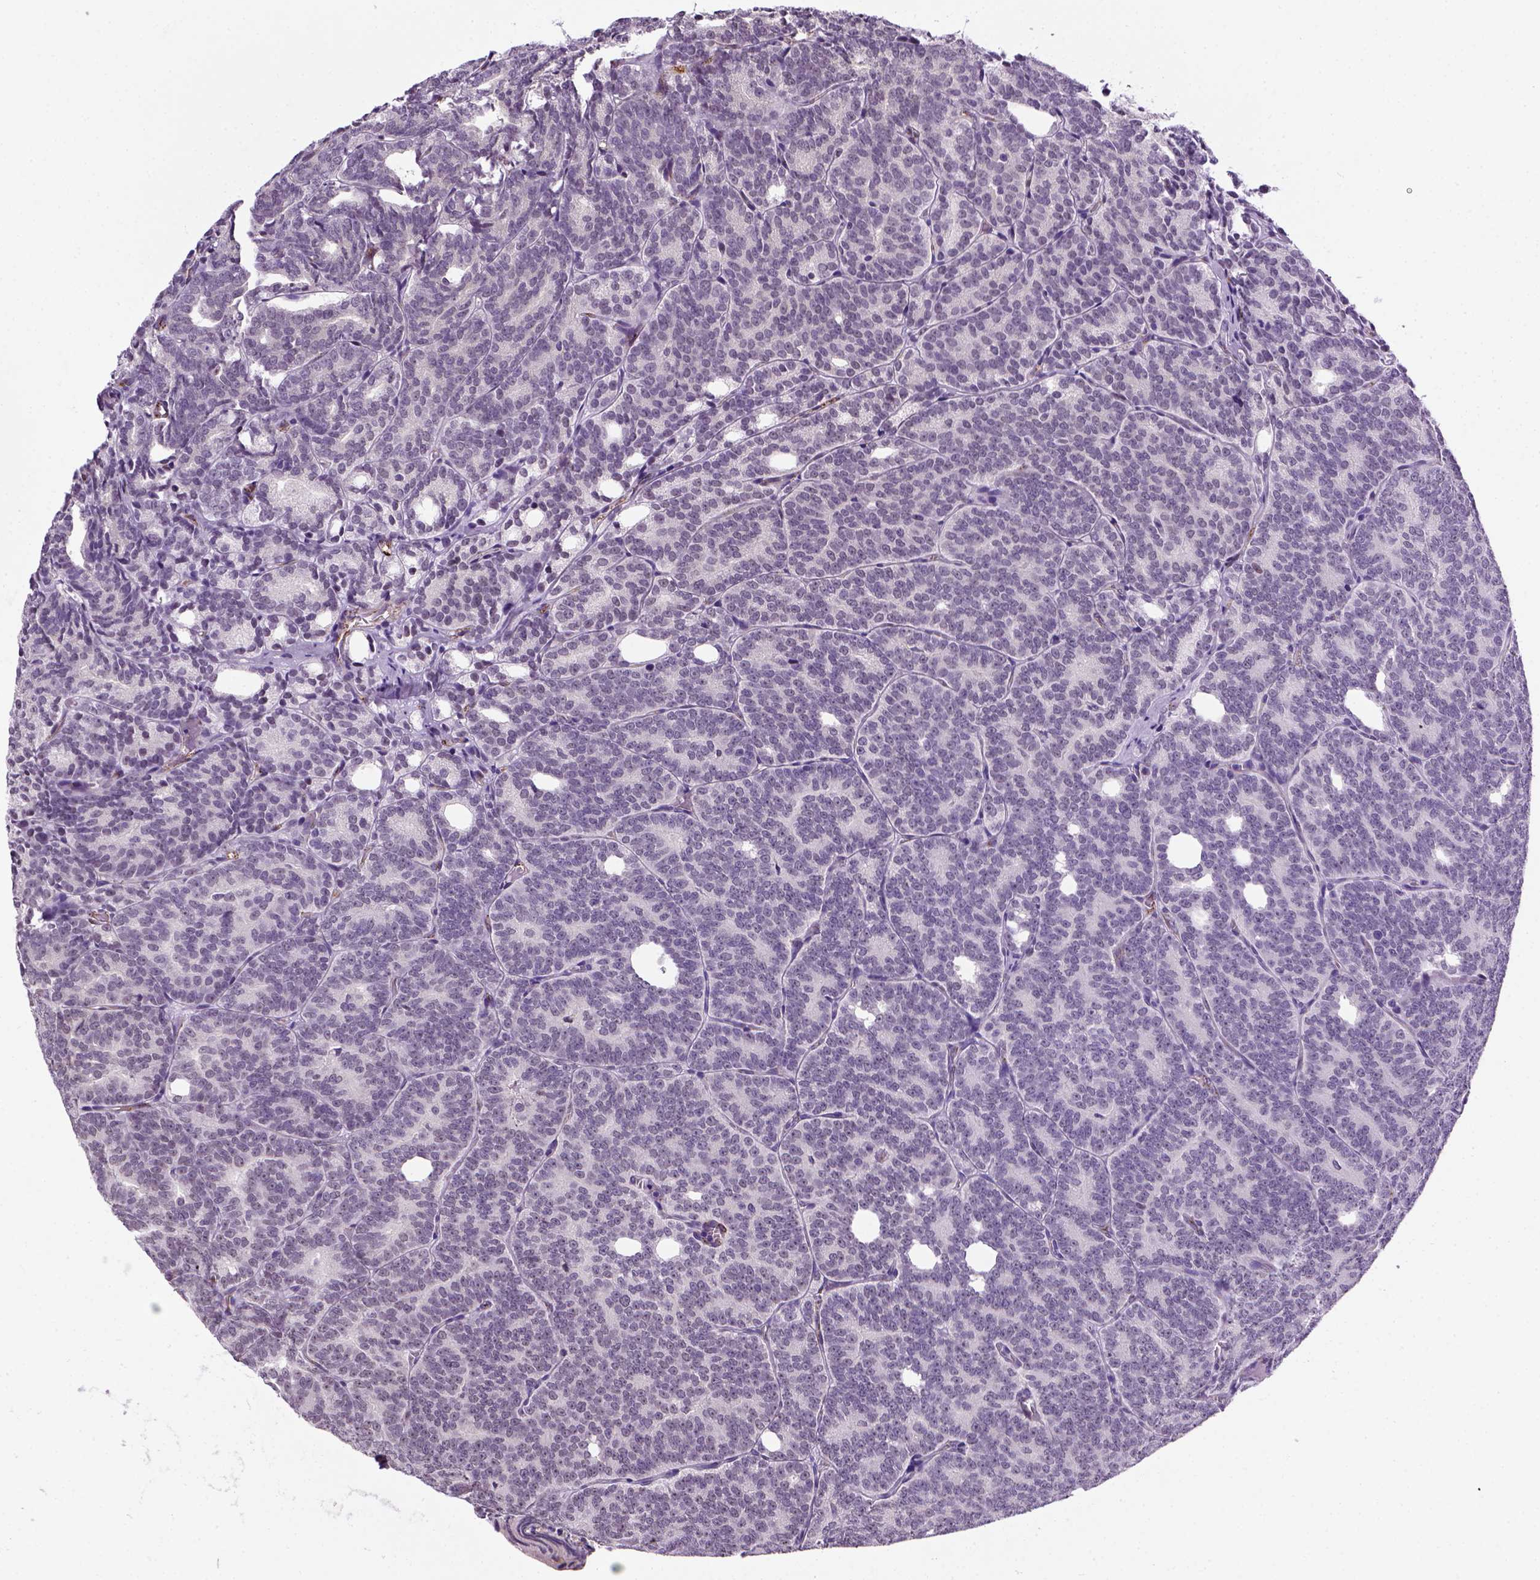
{"staining": {"intensity": "negative", "quantity": "none", "location": "none"}, "tissue": "prostate cancer", "cell_type": "Tumor cells", "image_type": "cancer", "snomed": [{"axis": "morphology", "description": "Adenocarcinoma, High grade"}, {"axis": "topography", "description": "Prostate"}], "caption": "Tumor cells show no significant expression in prostate cancer (high-grade adenocarcinoma).", "gene": "VWF", "patient": {"sex": "male", "age": 53}}